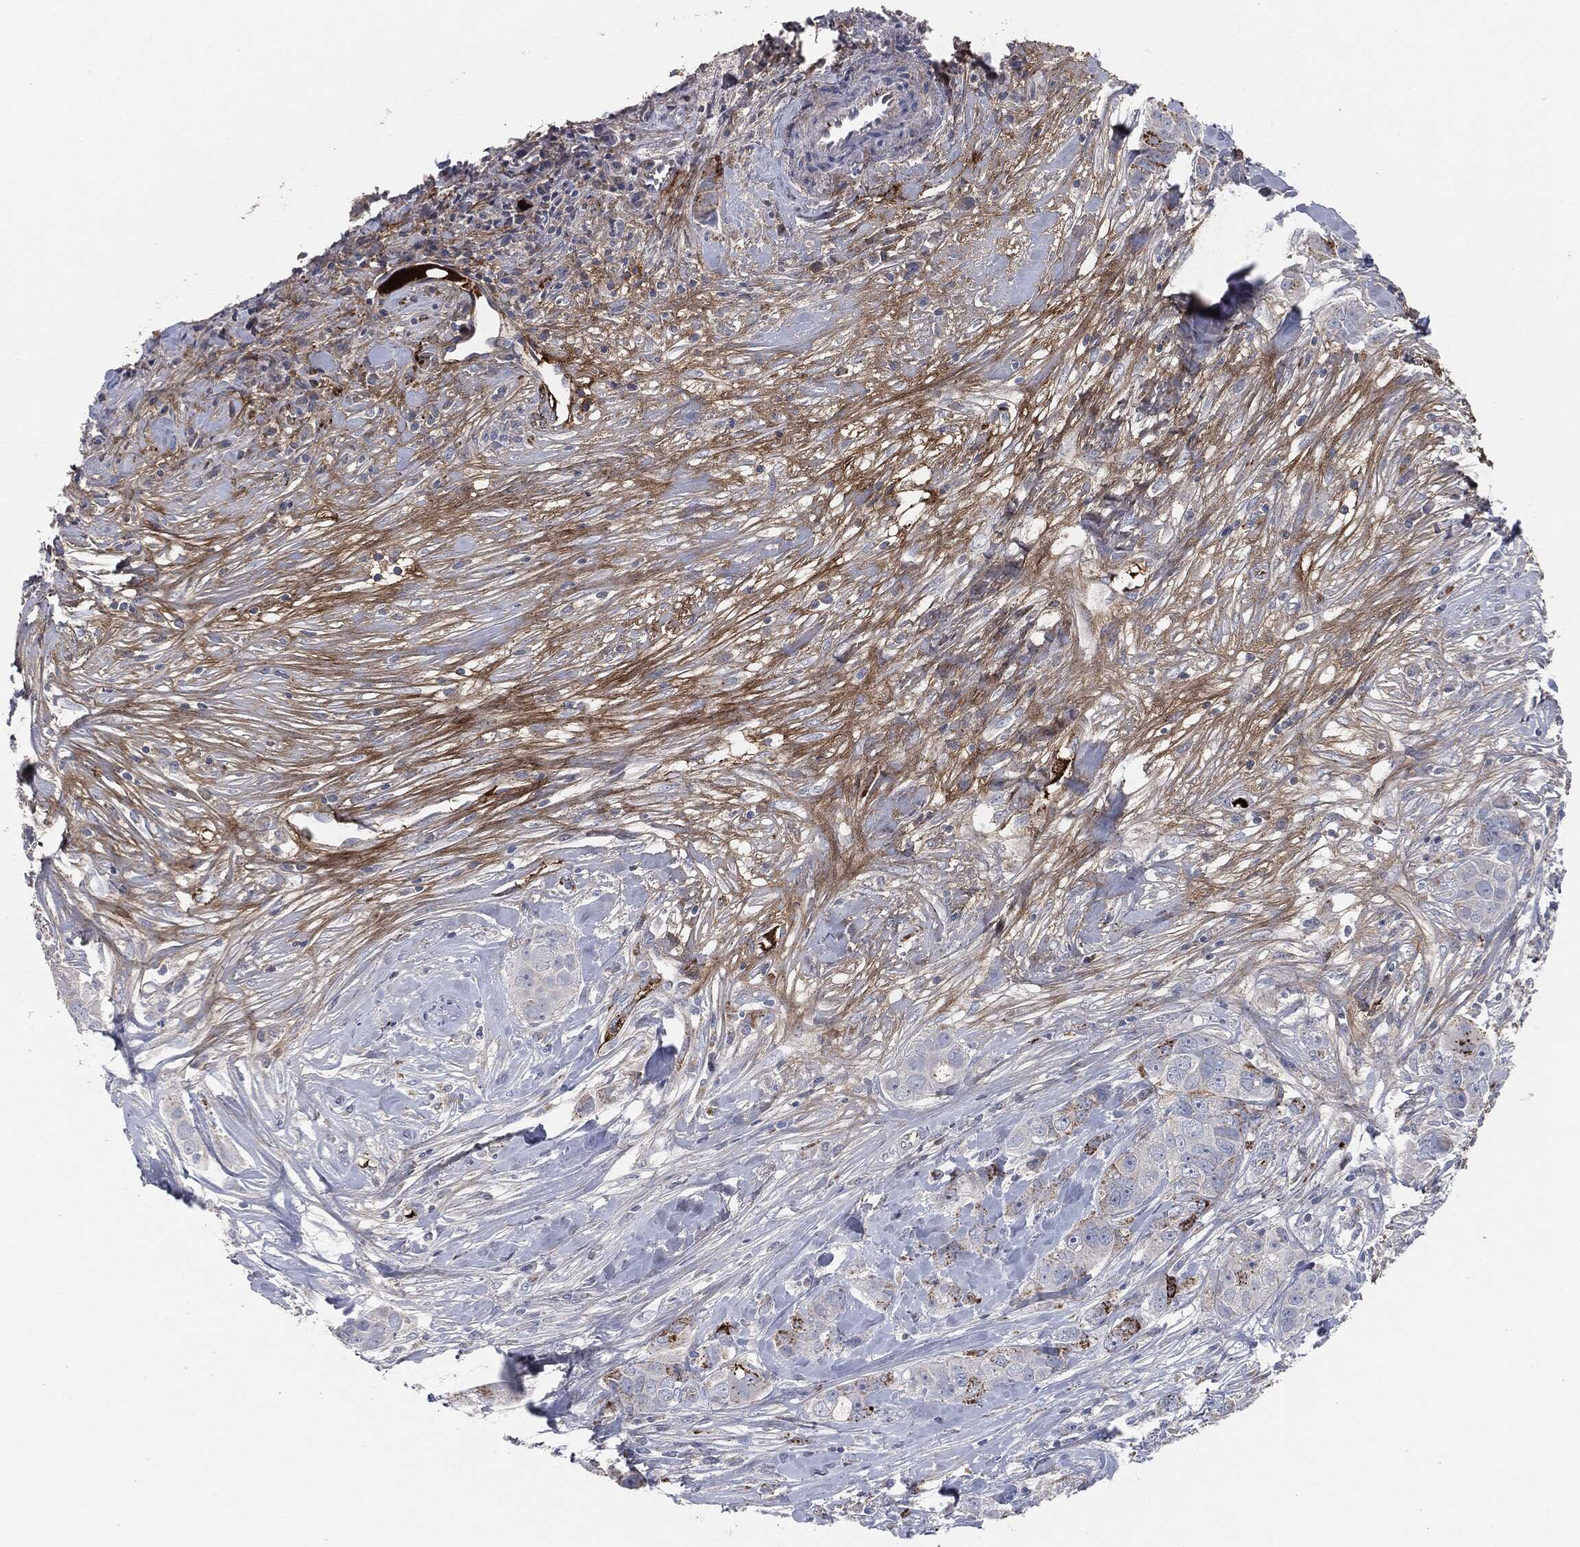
{"staining": {"intensity": "strong", "quantity": "<25%", "location": "cytoplasmic/membranous"}, "tissue": "breast cancer", "cell_type": "Tumor cells", "image_type": "cancer", "snomed": [{"axis": "morphology", "description": "Duct carcinoma"}, {"axis": "topography", "description": "Breast"}], "caption": "About <25% of tumor cells in human breast cancer (intraductal carcinoma) exhibit strong cytoplasmic/membranous protein positivity as visualized by brown immunohistochemical staining.", "gene": "APOB", "patient": {"sex": "female", "age": 43}}